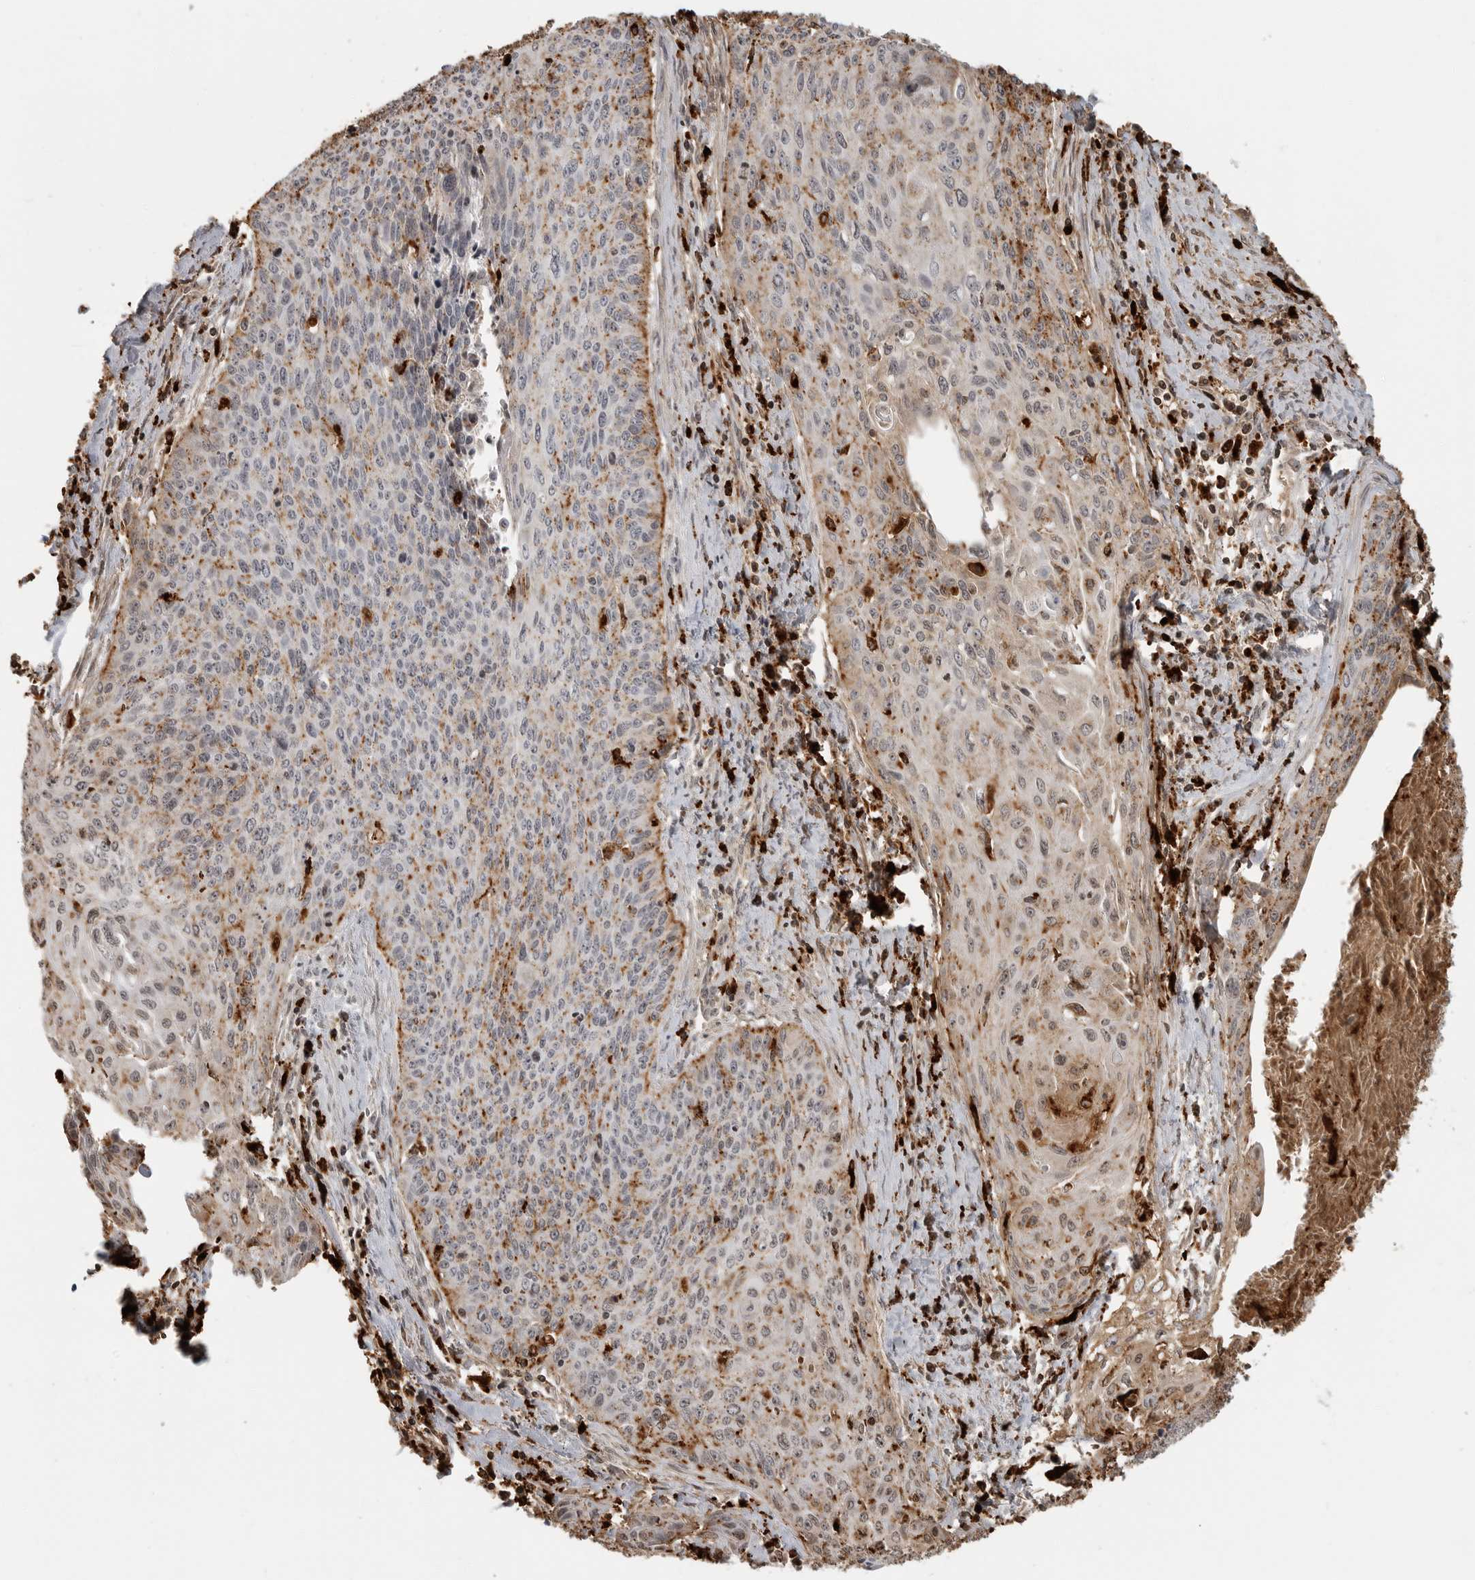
{"staining": {"intensity": "moderate", "quantity": "<25%", "location": "cytoplasmic/membranous"}, "tissue": "cervical cancer", "cell_type": "Tumor cells", "image_type": "cancer", "snomed": [{"axis": "morphology", "description": "Squamous cell carcinoma, NOS"}, {"axis": "topography", "description": "Cervix"}], "caption": "Immunohistochemical staining of cervical squamous cell carcinoma shows moderate cytoplasmic/membranous protein expression in about <25% of tumor cells. Immunohistochemistry stains the protein of interest in brown and the nuclei are stained blue.", "gene": "IFI30", "patient": {"sex": "female", "age": 55}}